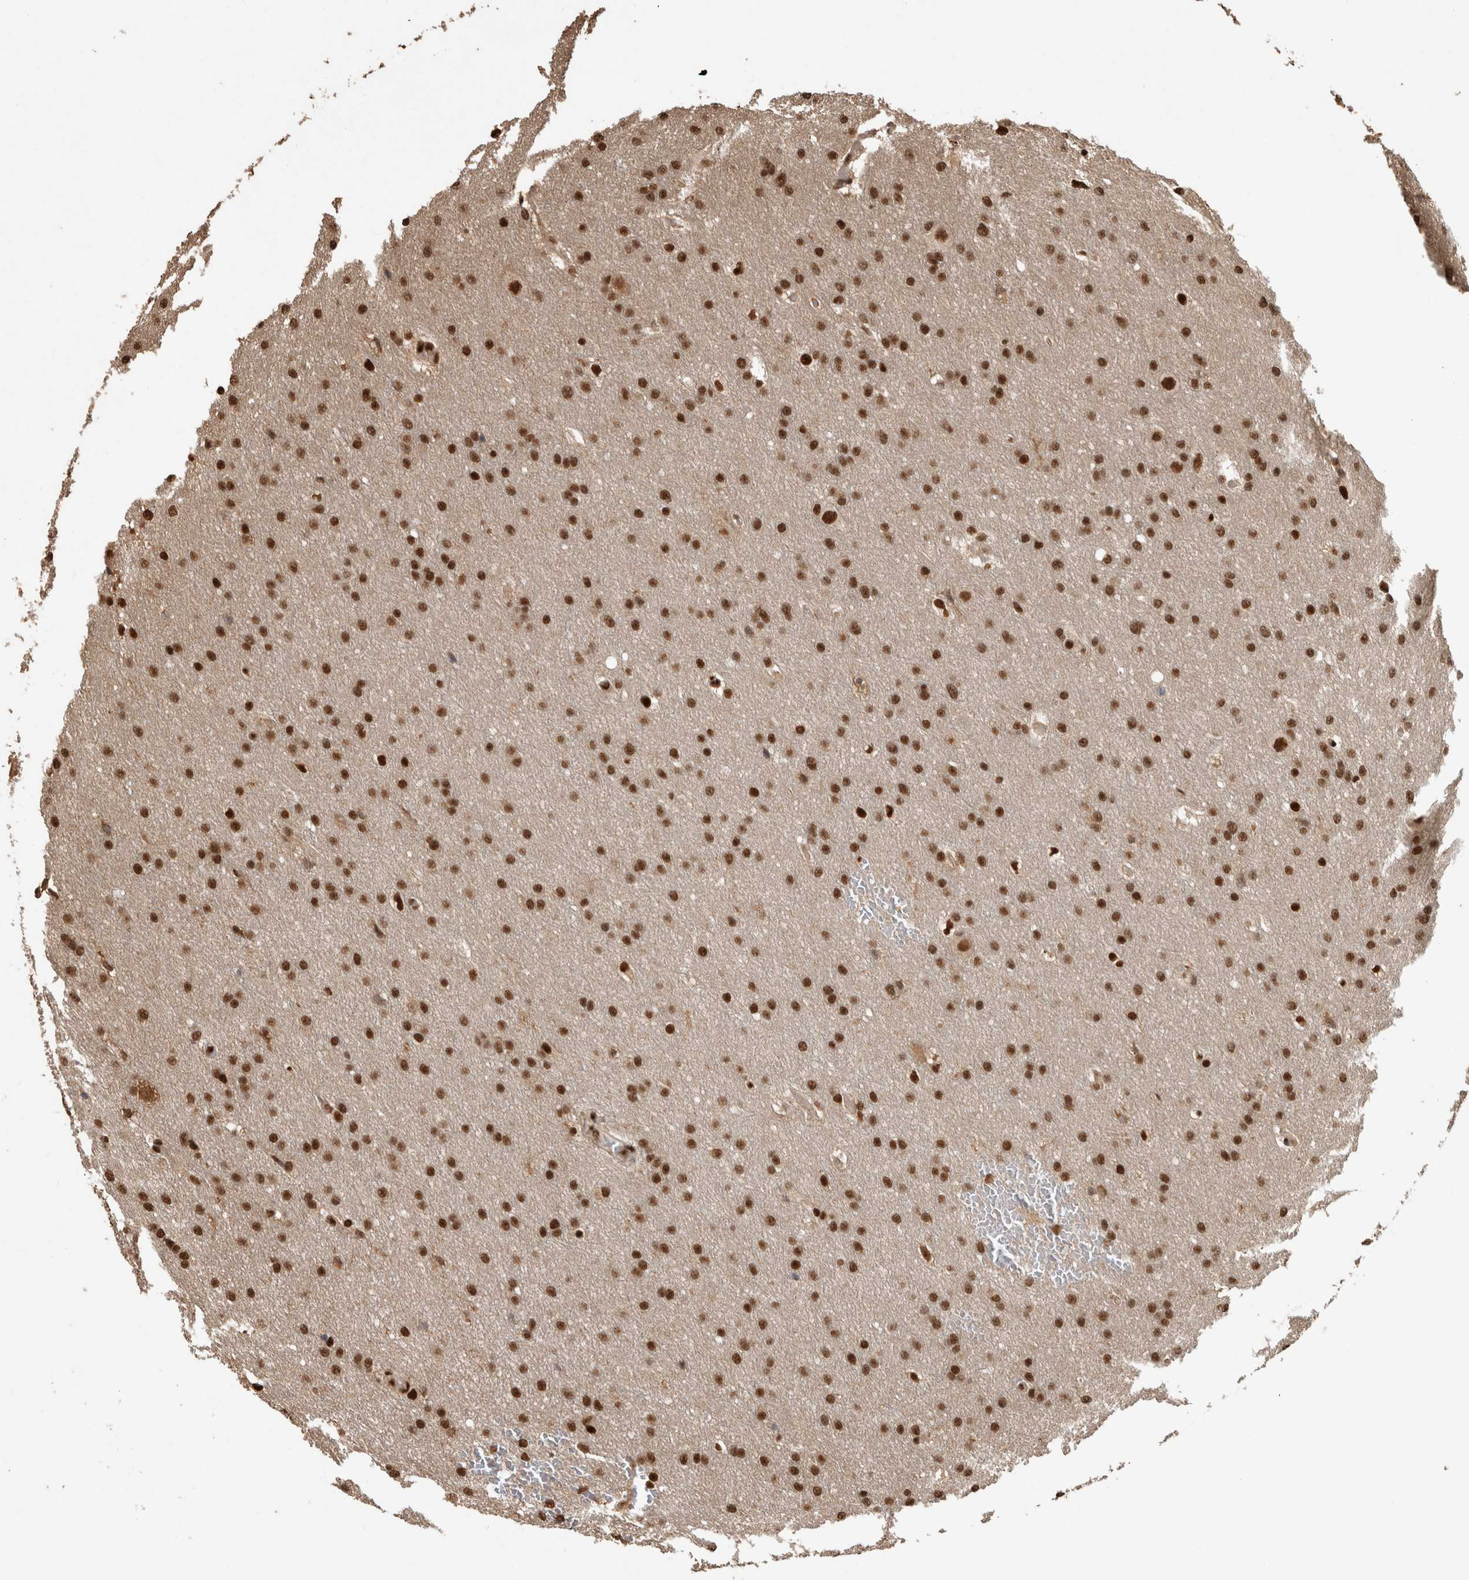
{"staining": {"intensity": "strong", "quantity": ">75%", "location": "nuclear"}, "tissue": "glioma", "cell_type": "Tumor cells", "image_type": "cancer", "snomed": [{"axis": "morphology", "description": "Glioma, malignant, Low grade"}, {"axis": "topography", "description": "Brain"}], "caption": "Immunohistochemistry (IHC) staining of low-grade glioma (malignant), which reveals high levels of strong nuclear expression in approximately >75% of tumor cells indicating strong nuclear protein expression. The staining was performed using DAB (brown) for protein detection and nuclei were counterstained in hematoxylin (blue).", "gene": "RAD50", "patient": {"sex": "female", "age": 37}}